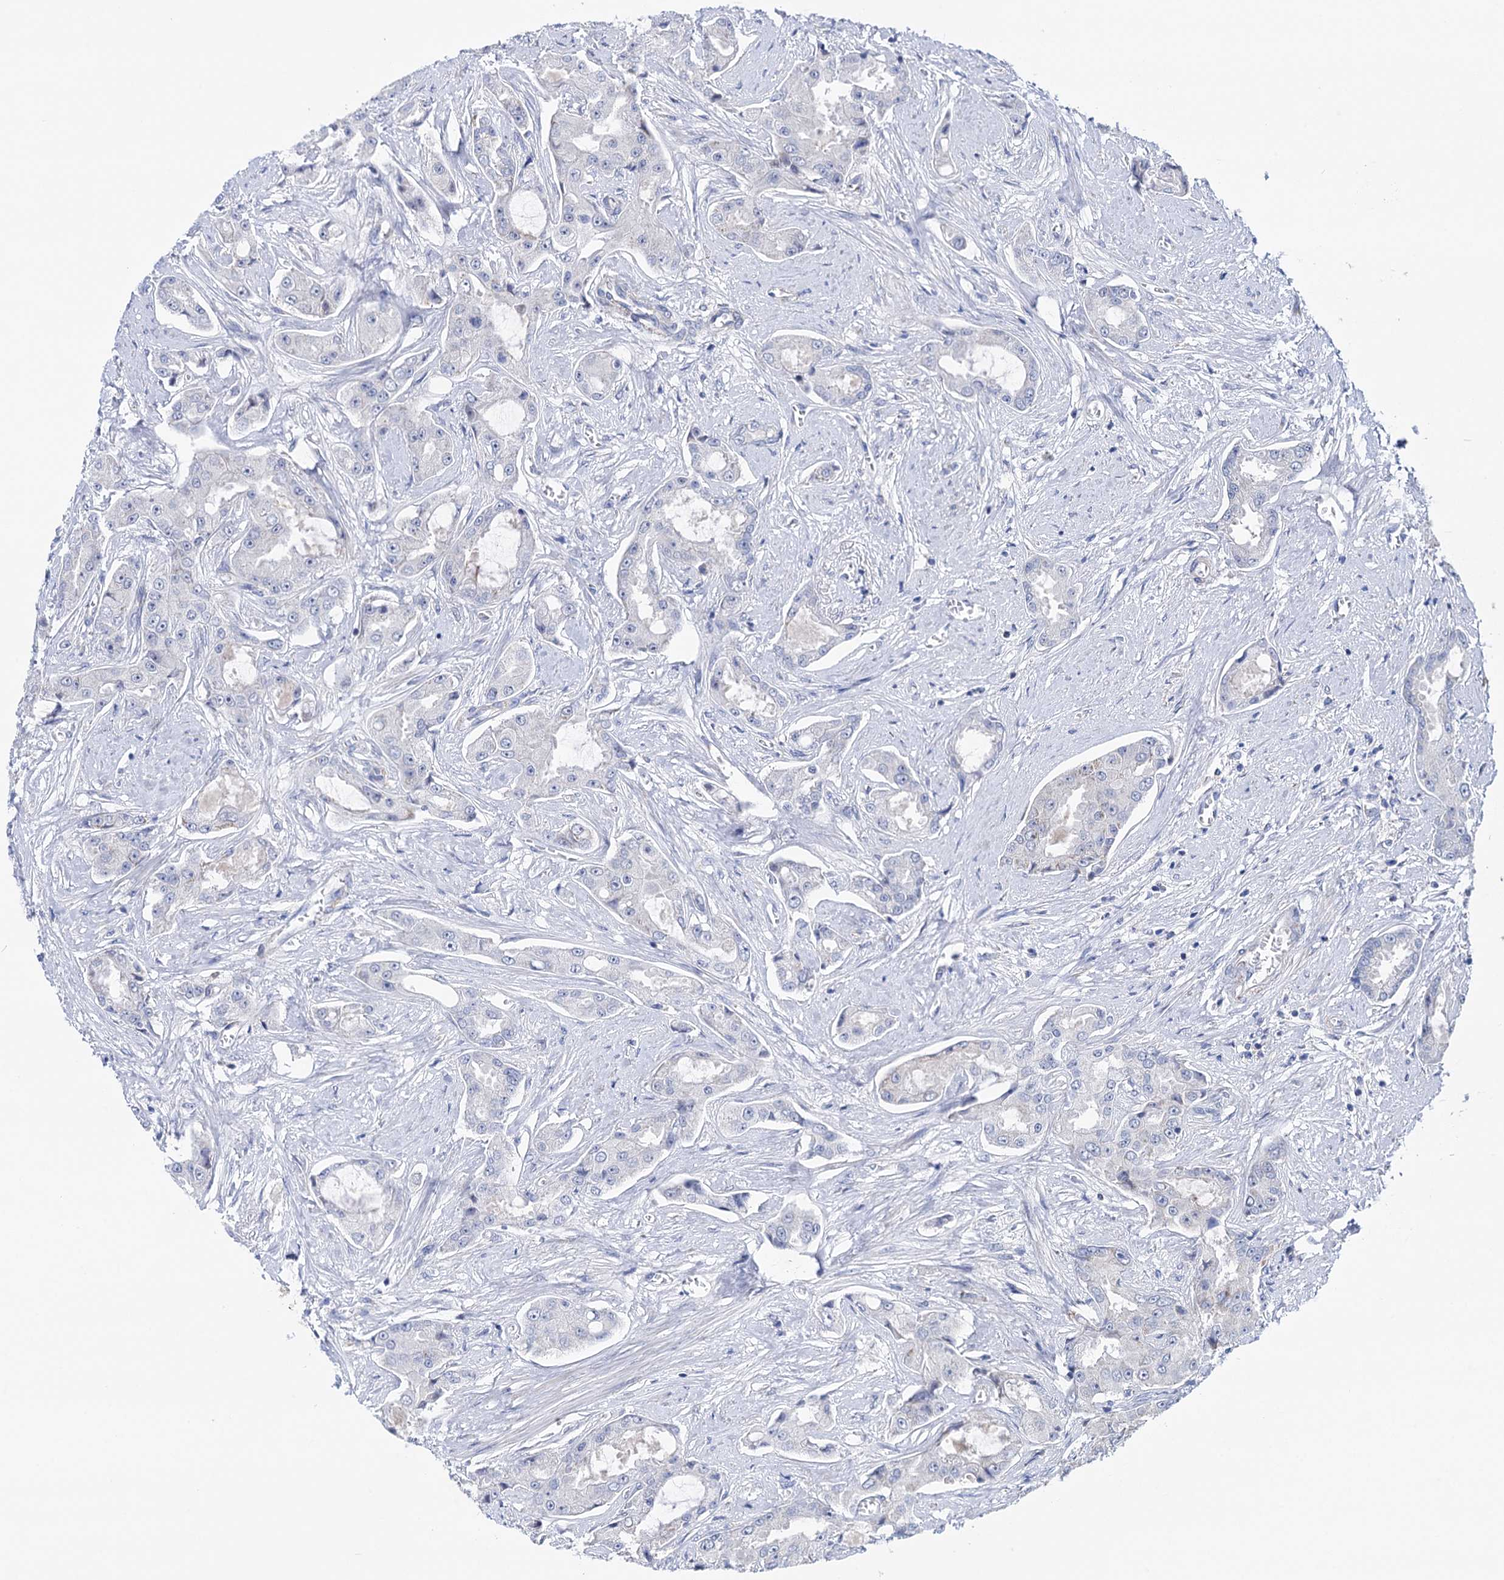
{"staining": {"intensity": "moderate", "quantity": "<25%", "location": "cytoplasmic/membranous"}, "tissue": "prostate cancer", "cell_type": "Tumor cells", "image_type": "cancer", "snomed": [{"axis": "morphology", "description": "Adenocarcinoma, High grade"}, {"axis": "topography", "description": "Prostate"}], "caption": "Prostate adenocarcinoma (high-grade) tissue shows moderate cytoplasmic/membranous positivity in approximately <25% of tumor cells, visualized by immunohistochemistry. The staining was performed using DAB (3,3'-diaminobenzidine), with brown indicating positive protein expression. Nuclei are stained blue with hematoxylin.", "gene": "SUCLA2", "patient": {"sex": "male", "age": 73}}